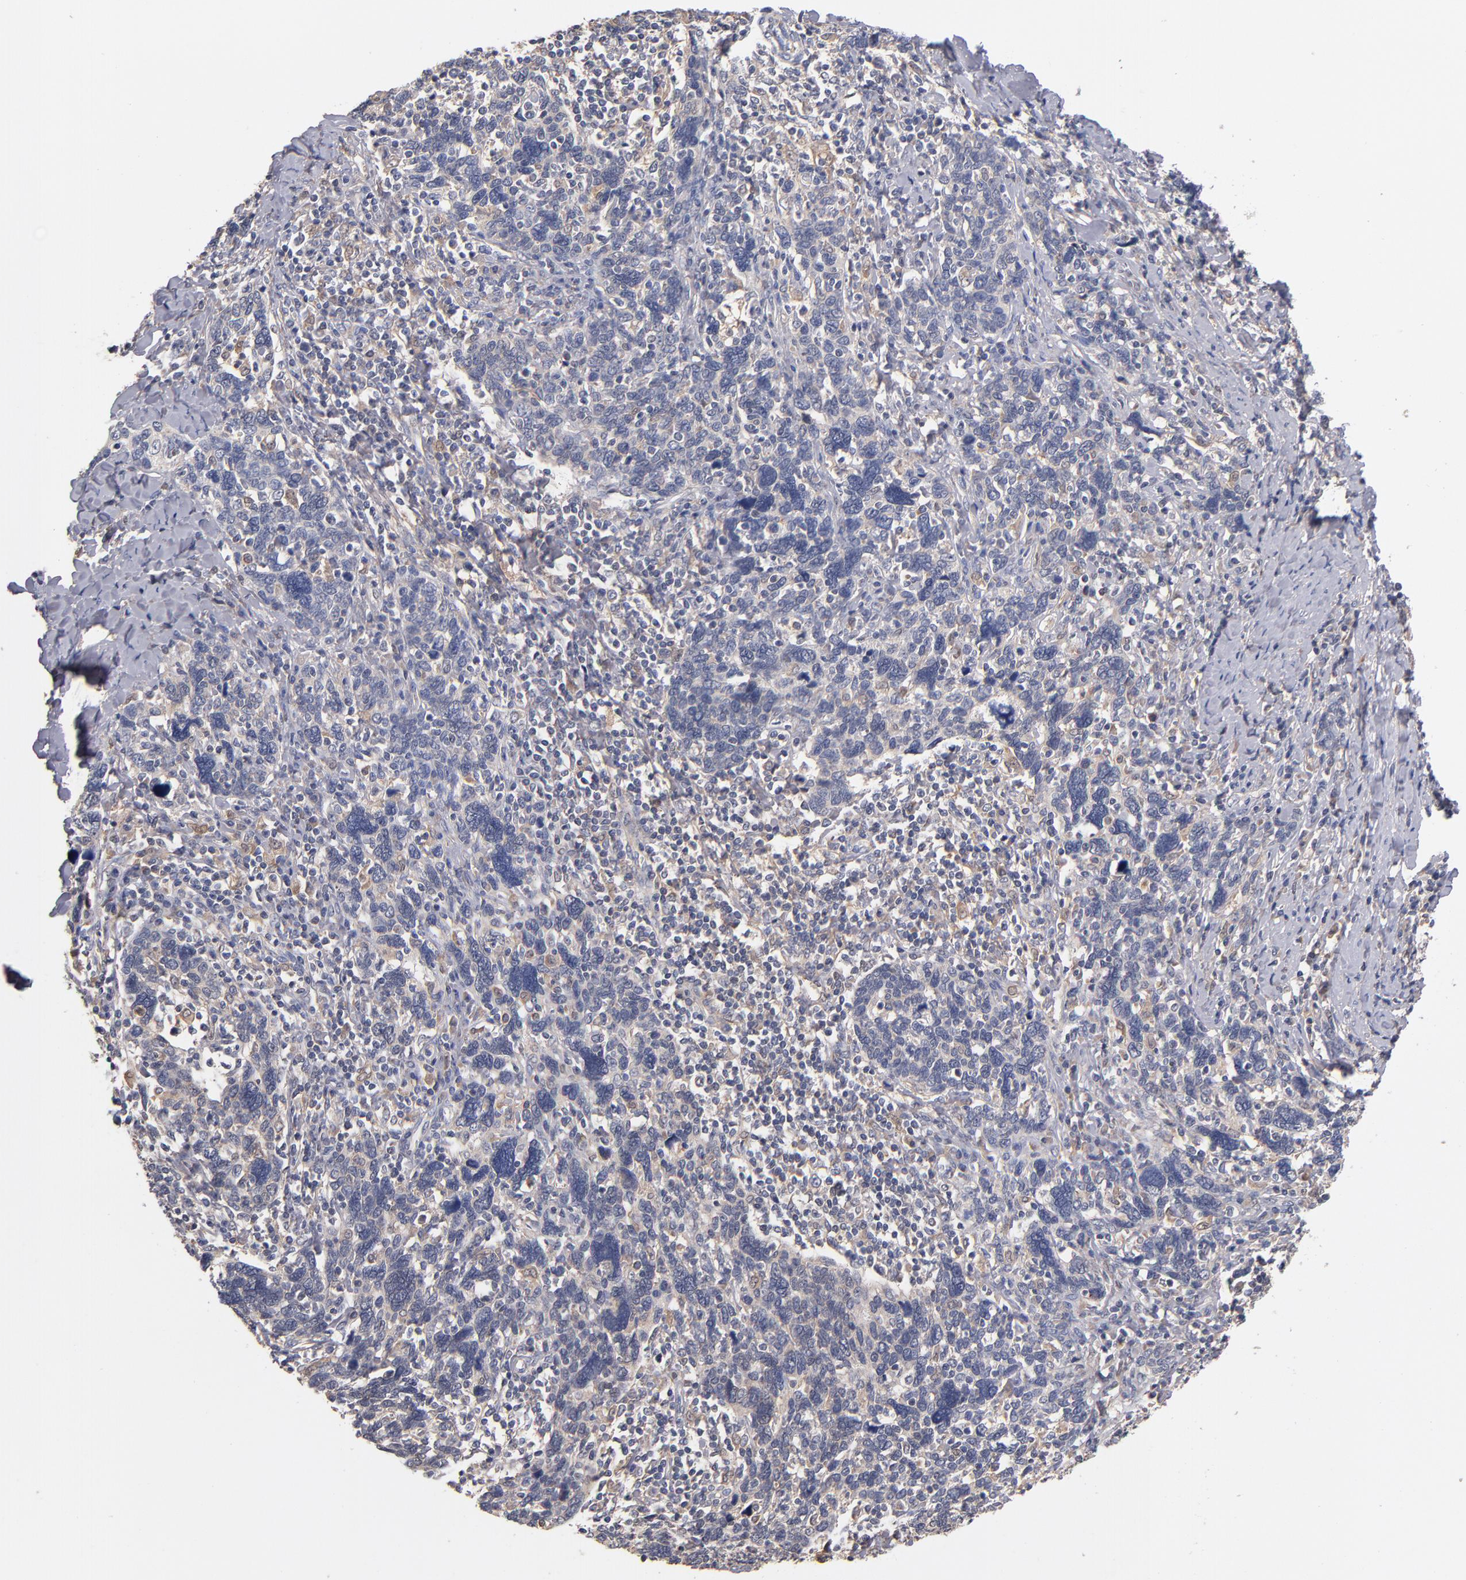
{"staining": {"intensity": "negative", "quantity": "none", "location": "none"}, "tissue": "cervical cancer", "cell_type": "Tumor cells", "image_type": "cancer", "snomed": [{"axis": "morphology", "description": "Squamous cell carcinoma, NOS"}, {"axis": "topography", "description": "Cervix"}], "caption": "Cervical cancer was stained to show a protein in brown. There is no significant expression in tumor cells. (Brightfield microscopy of DAB (3,3'-diaminobenzidine) immunohistochemistry at high magnification).", "gene": "GMFG", "patient": {"sex": "female", "age": 41}}